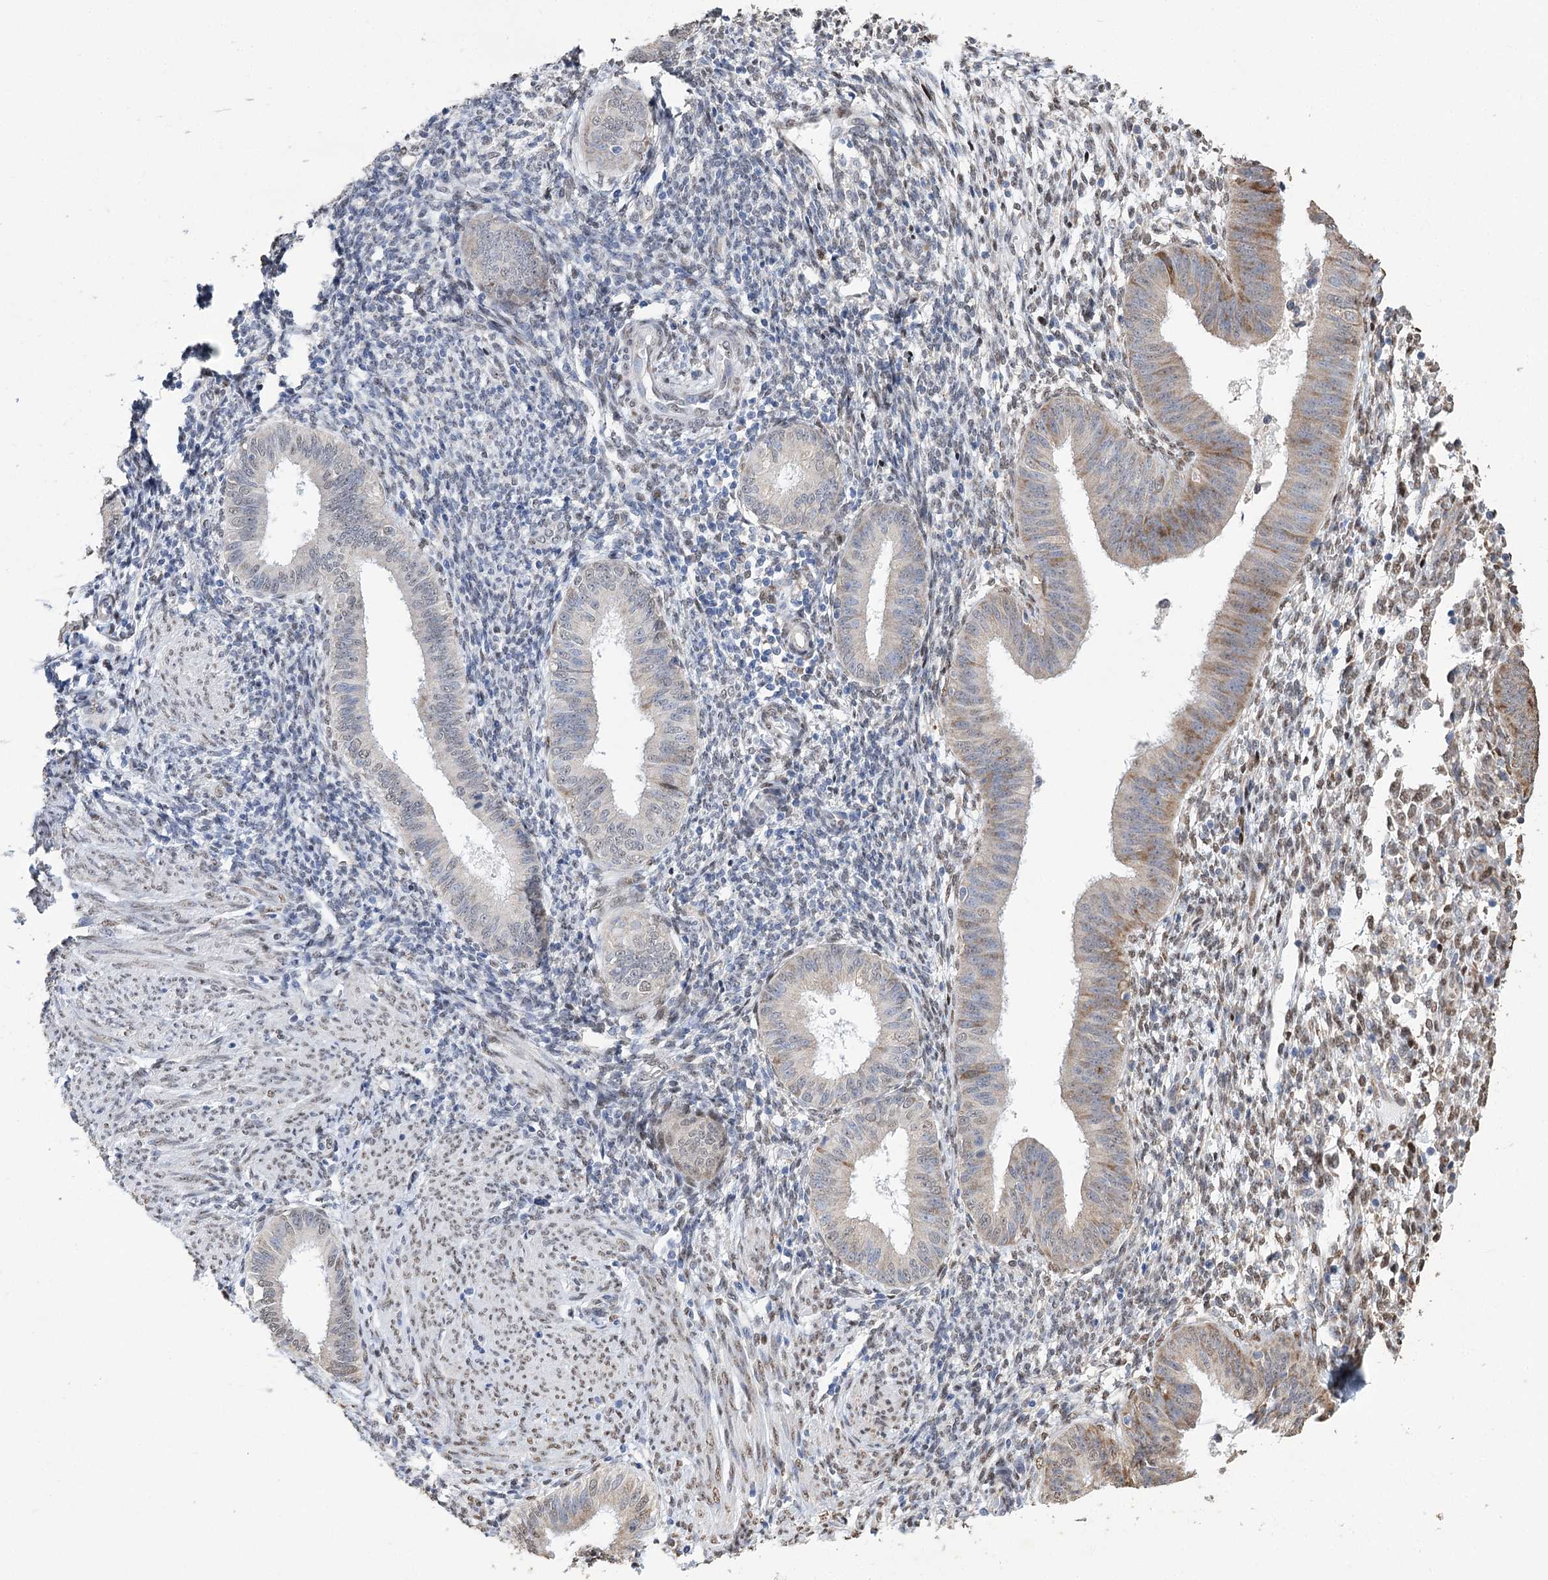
{"staining": {"intensity": "moderate", "quantity": "25%-75%", "location": "nuclear"}, "tissue": "endometrium", "cell_type": "Cells in endometrial stroma", "image_type": "normal", "snomed": [{"axis": "morphology", "description": "Normal tissue, NOS"}, {"axis": "topography", "description": "Uterus"}, {"axis": "topography", "description": "Endometrium"}], "caption": "Endometrium stained for a protein (brown) shows moderate nuclear positive positivity in about 25%-75% of cells in endometrial stroma.", "gene": "NFU1", "patient": {"sex": "female", "age": 48}}